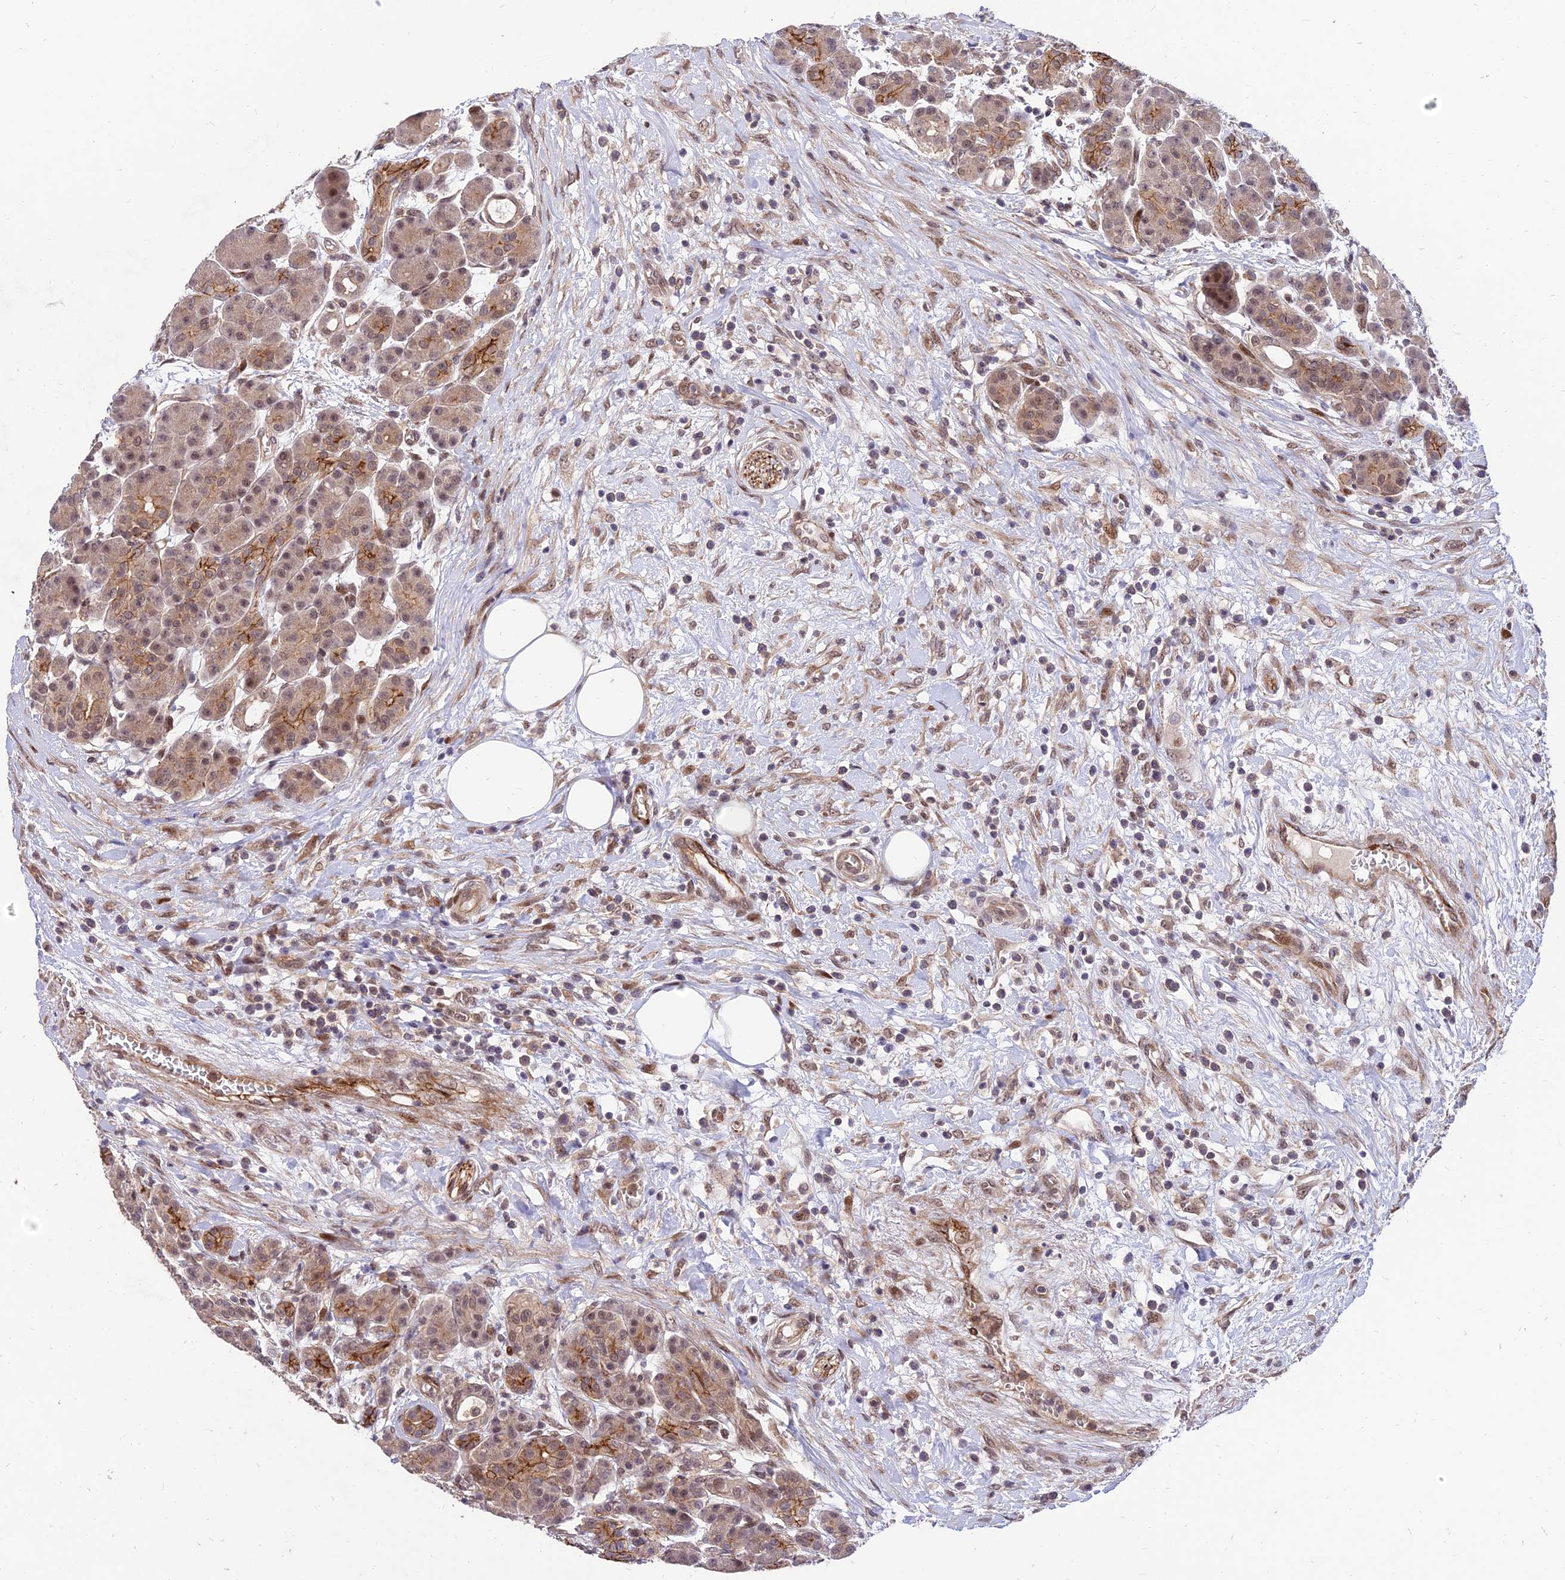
{"staining": {"intensity": "moderate", "quantity": ">75%", "location": "cytoplasmic/membranous,nuclear"}, "tissue": "pancreas", "cell_type": "Exocrine glandular cells", "image_type": "normal", "snomed": [{"axis": "morphology", "description": "Normal tissue, NOS"}, {"axis": "topography", "description": "Pancreas"}], "caption": "IHC of normal human pancreas shows medium levels of moderate cytoplasmic/membranous,nuclear staining in about >75% of exocrine glandular cells. The protein is shown in brown color, while the nuclei are stained blue.", "gene": "ZNF85", "patient": {"sex": "male", "age": 63}}